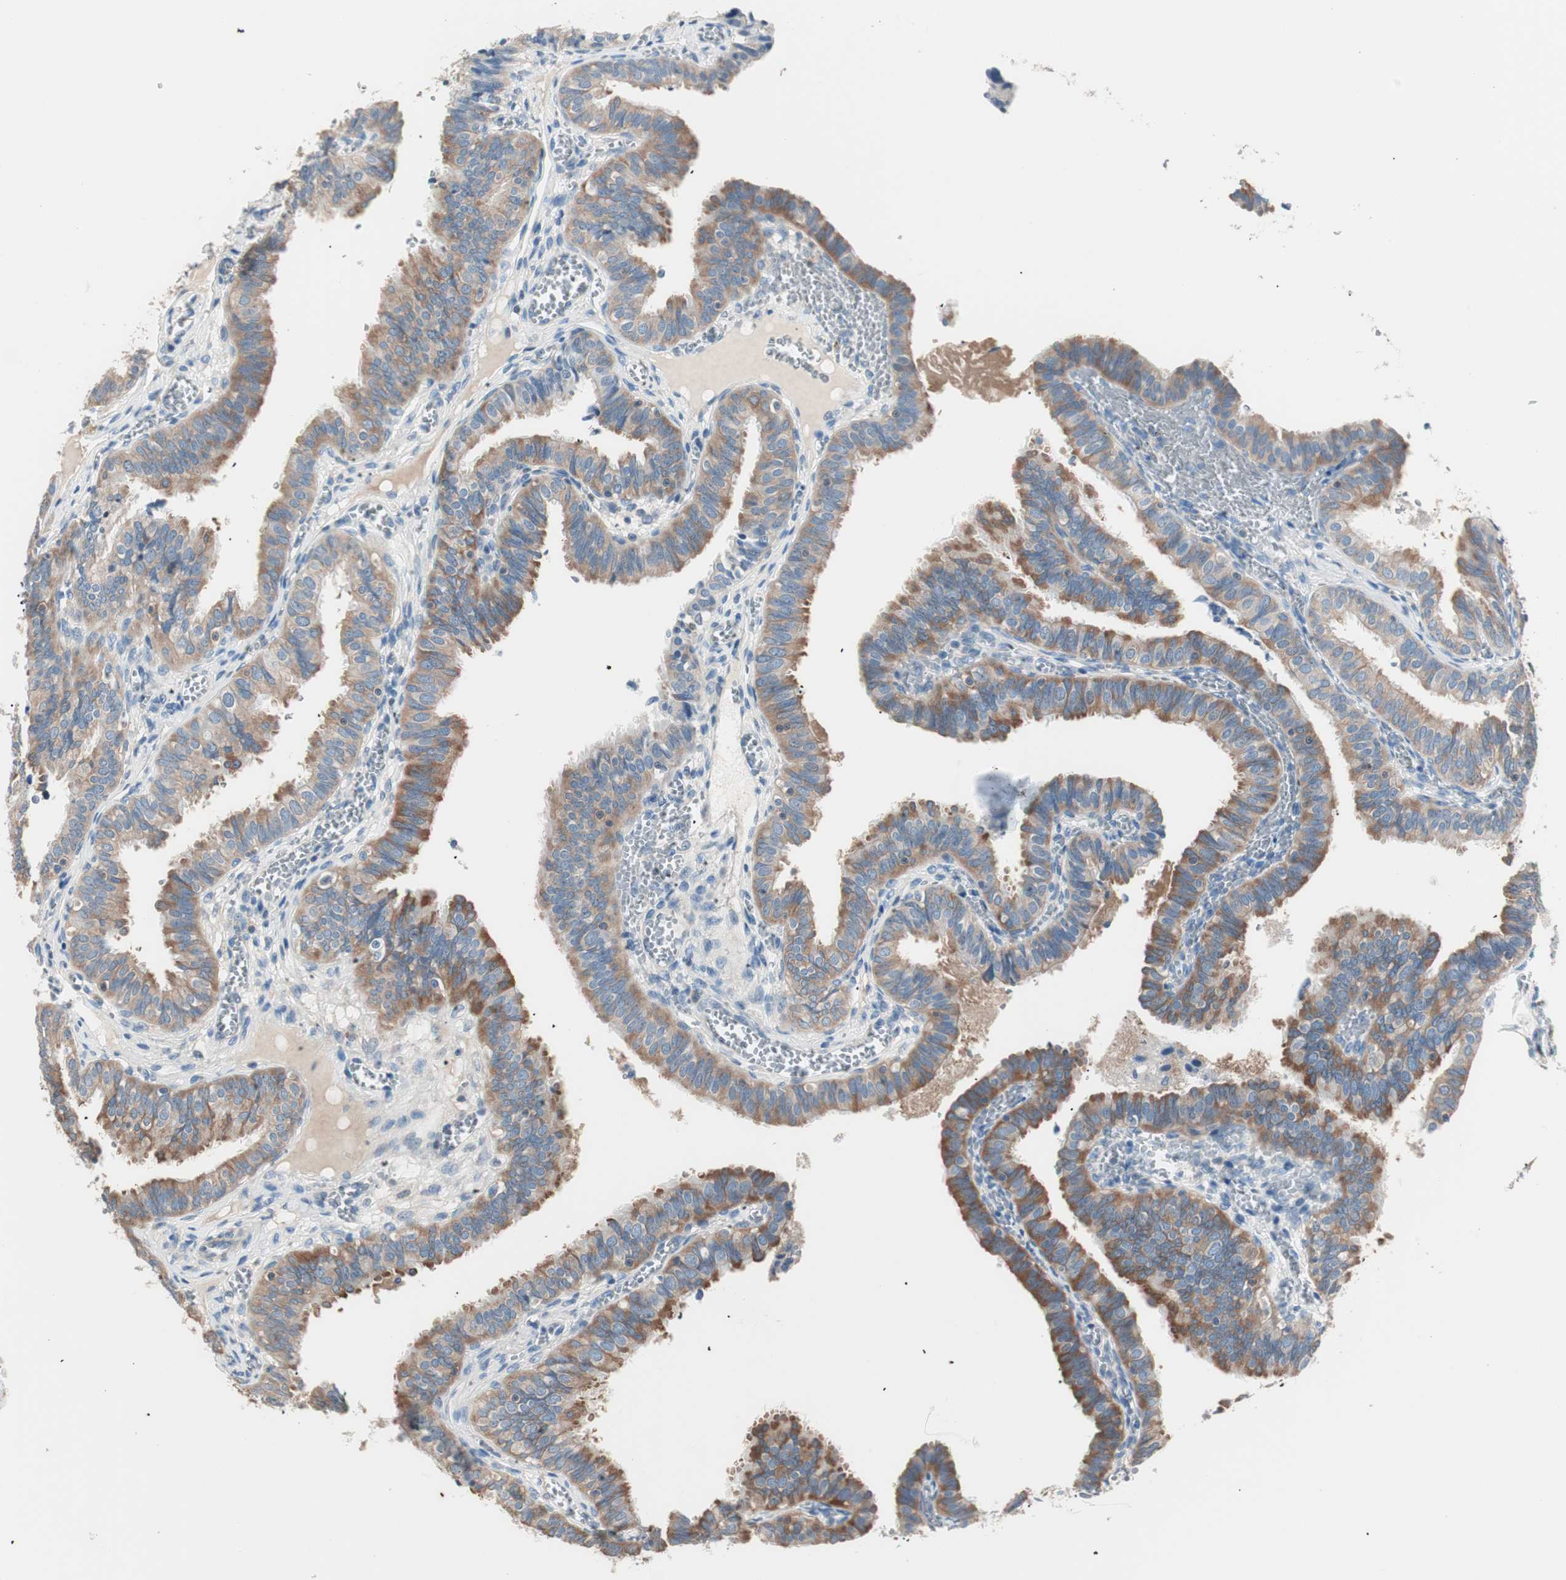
{"staining": {"intensity": "moderate", "quantity": ">75%", "location": "cytoplasmic/membranous"}, "tissue": "fallopian tube", "cell_type": "Glandular cells", "image_type": "normal", "snomed": [{"axis": "morphology", "description": "Normal tissue, NOS"}, {"axis": "topography", "description": "Fallopian tube"}], "caption": "This is a micrograph of immunohistochemistry (IHC) staining of benign fallopian tube, which shows moderate staining in the cytoplasmic/membranous of glandular cells.", "gene": "RAD54B", "patient": {"sex": "female", "age": 46}}